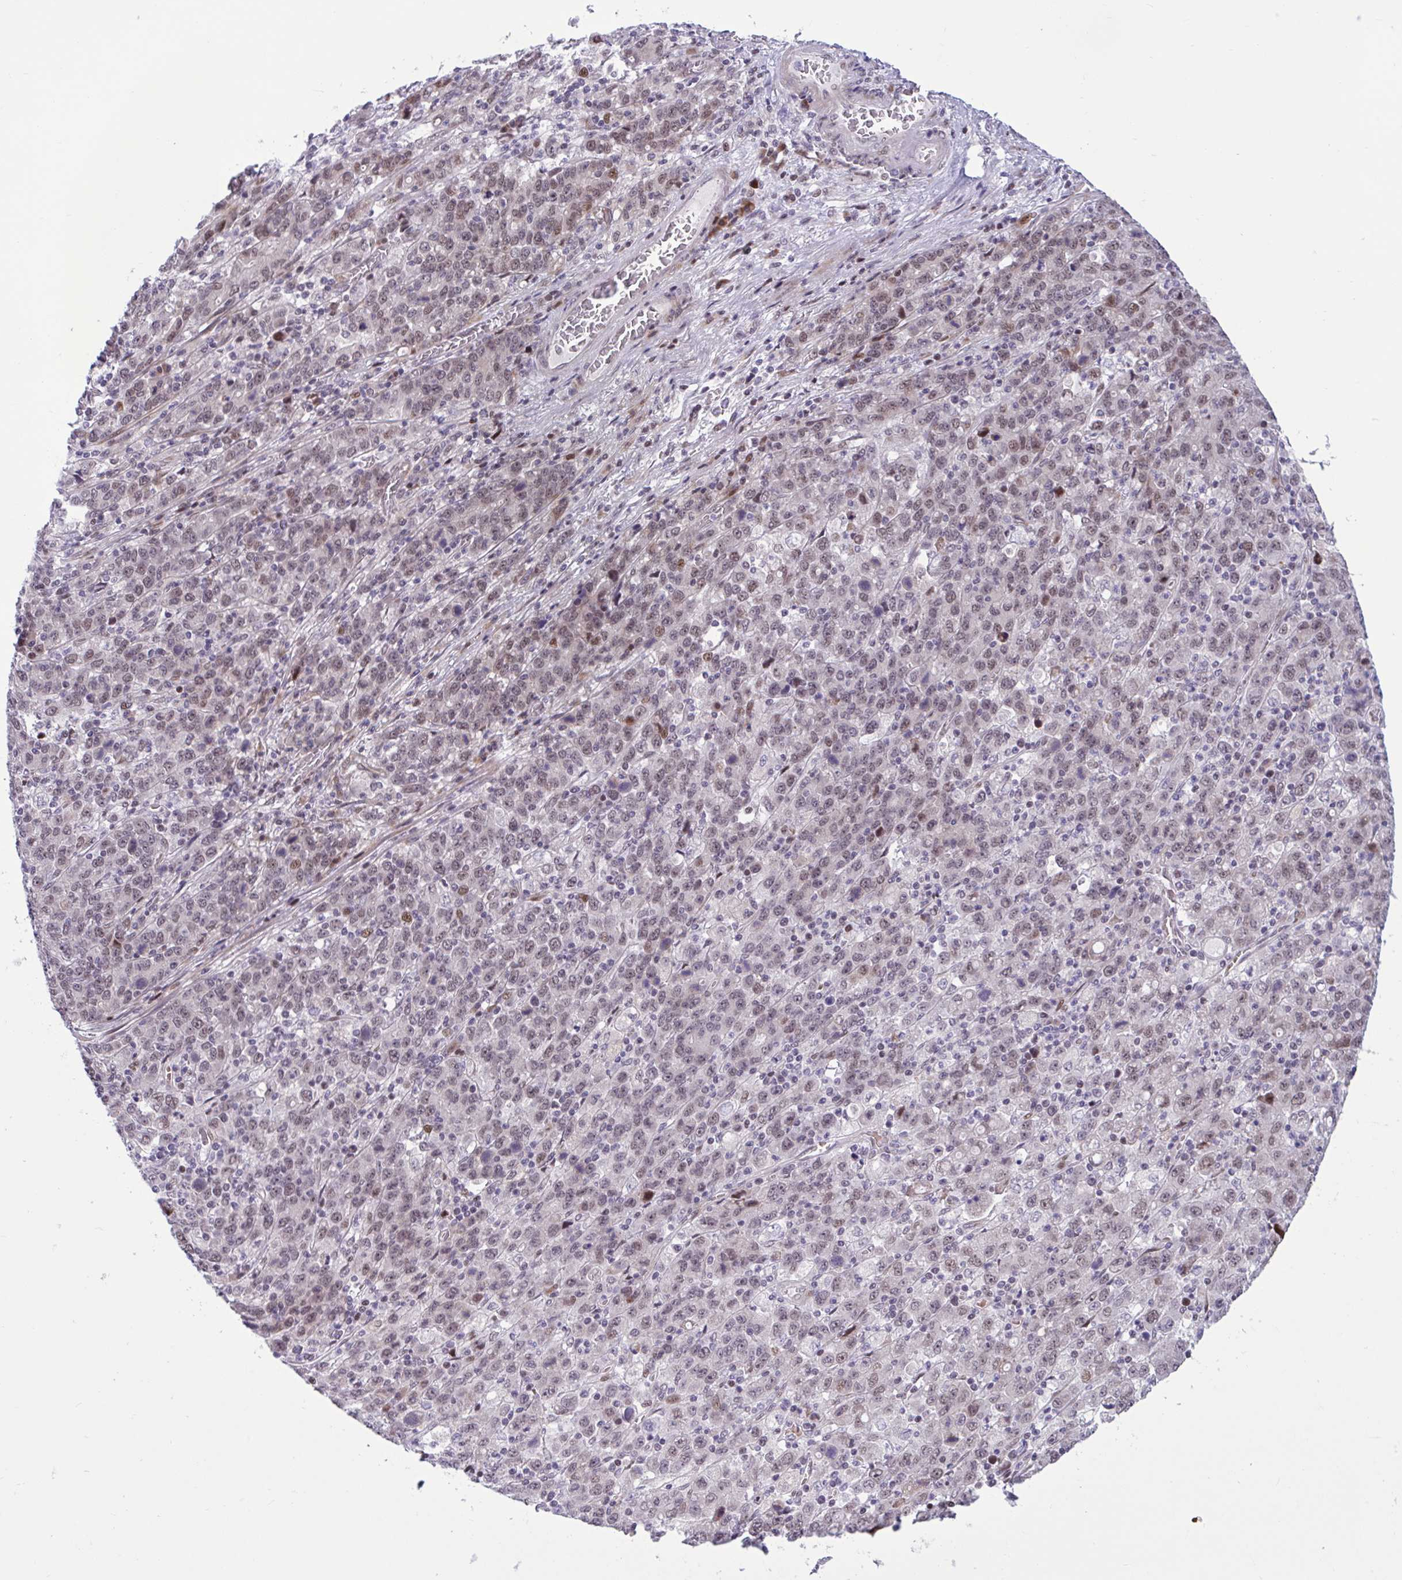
{"staining": {"intensity": "moderate", "quantity": ">75%", "location": "nuclear"}, "tissue": "stomach cancer", "cell_type": "Tumor cells", "image_type": "cancer", "snomed": [{"axis": "morphology", "description": "Adenocarcinoma, NOS"}, {"axis": "topography", "description": "Stomach, upper"}], "caption": "Stomach cancer was stained to show a protein in brown. There is medium levels of moderate nuclear staining in about >75% of tumor cells.", "gene": "RBL1", "patient": {"sex": "male", "age": 69}}